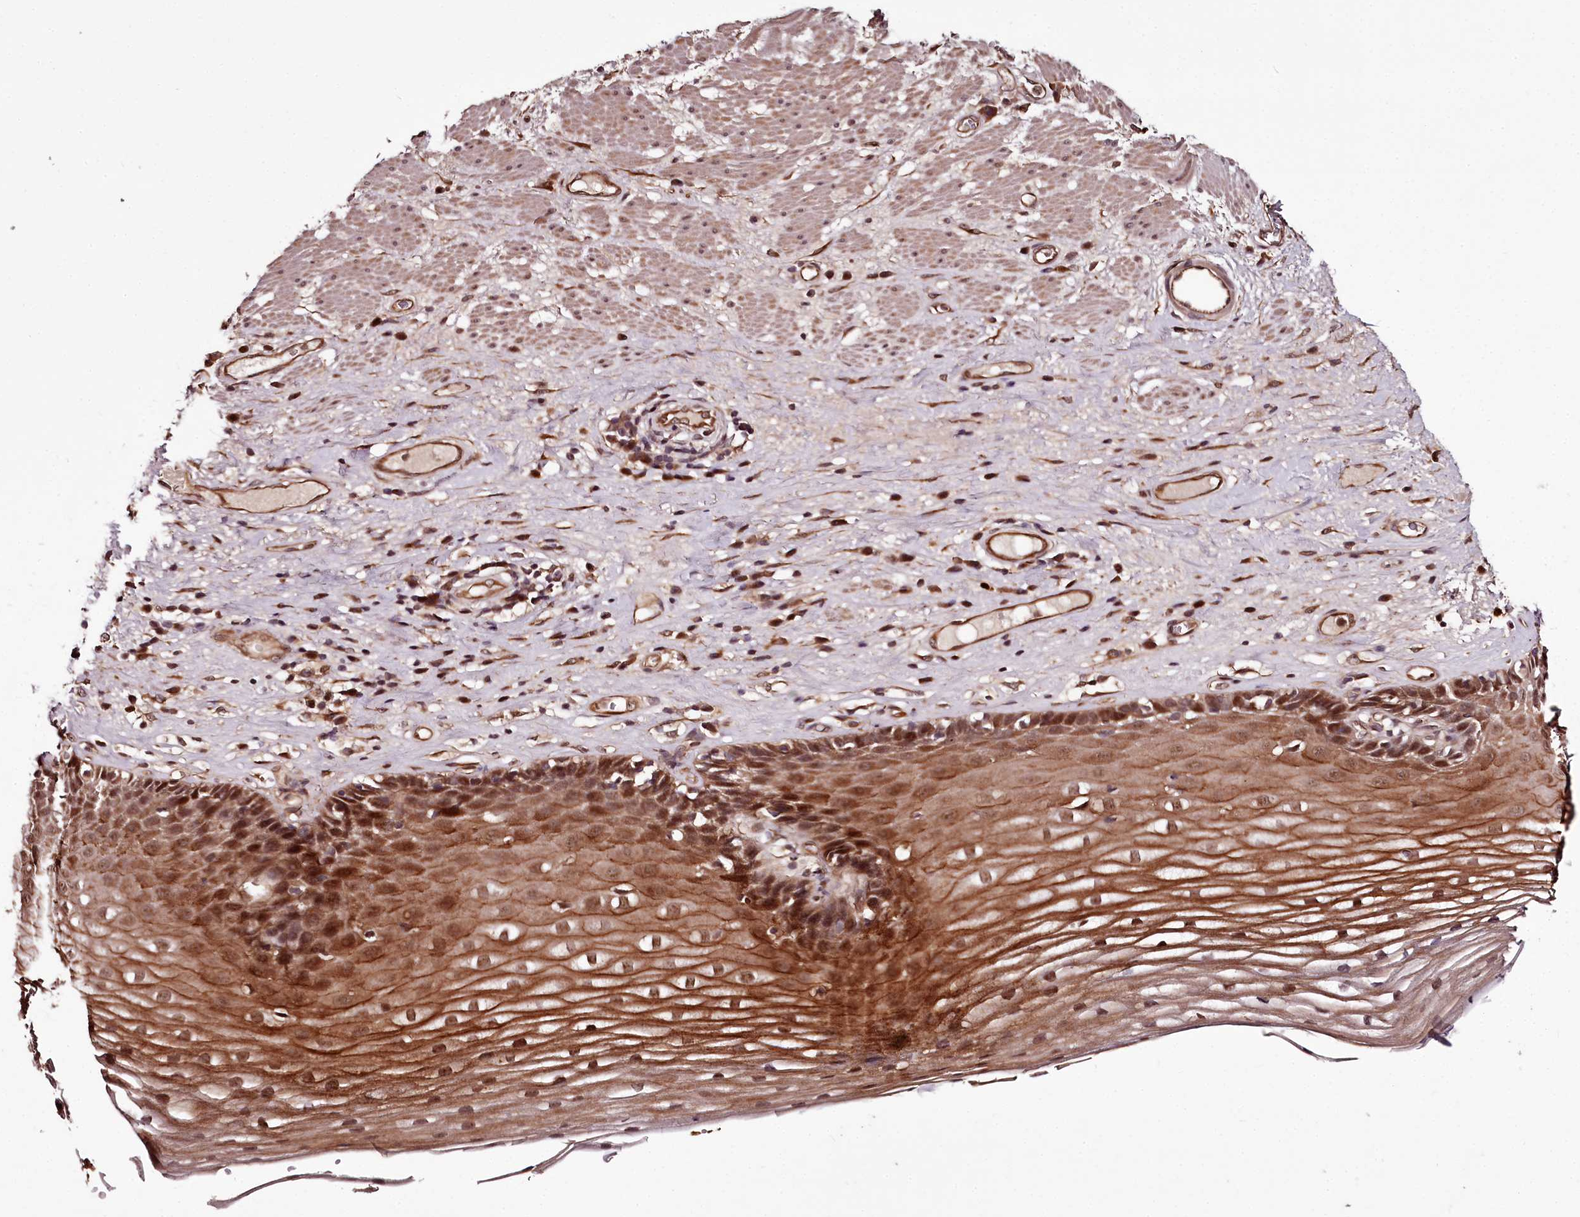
{"staining": {"intensity": "strong", "quantity": ">75%", "location": "cytoplasmic/membranous,nuclear"}, "tissue": "esophagus", "cell_type": "Squamous epithelial cells", "image_type": "normal", "snomed": [{"axis": "morphology", "description": "Normal tissue, NOS"}, {"axis": "topography", "description": "Esophagus"}], "caption": "Normal esophagus was stained to show a protein in brown. There is high levels of strong cytoplasmic/membranous,nuclear staining in about >75% of squamous epithelial cells. Nuclei are stained in blue.", "gene": "MAML3", "patient": {"sex": "male", "age": 62}}